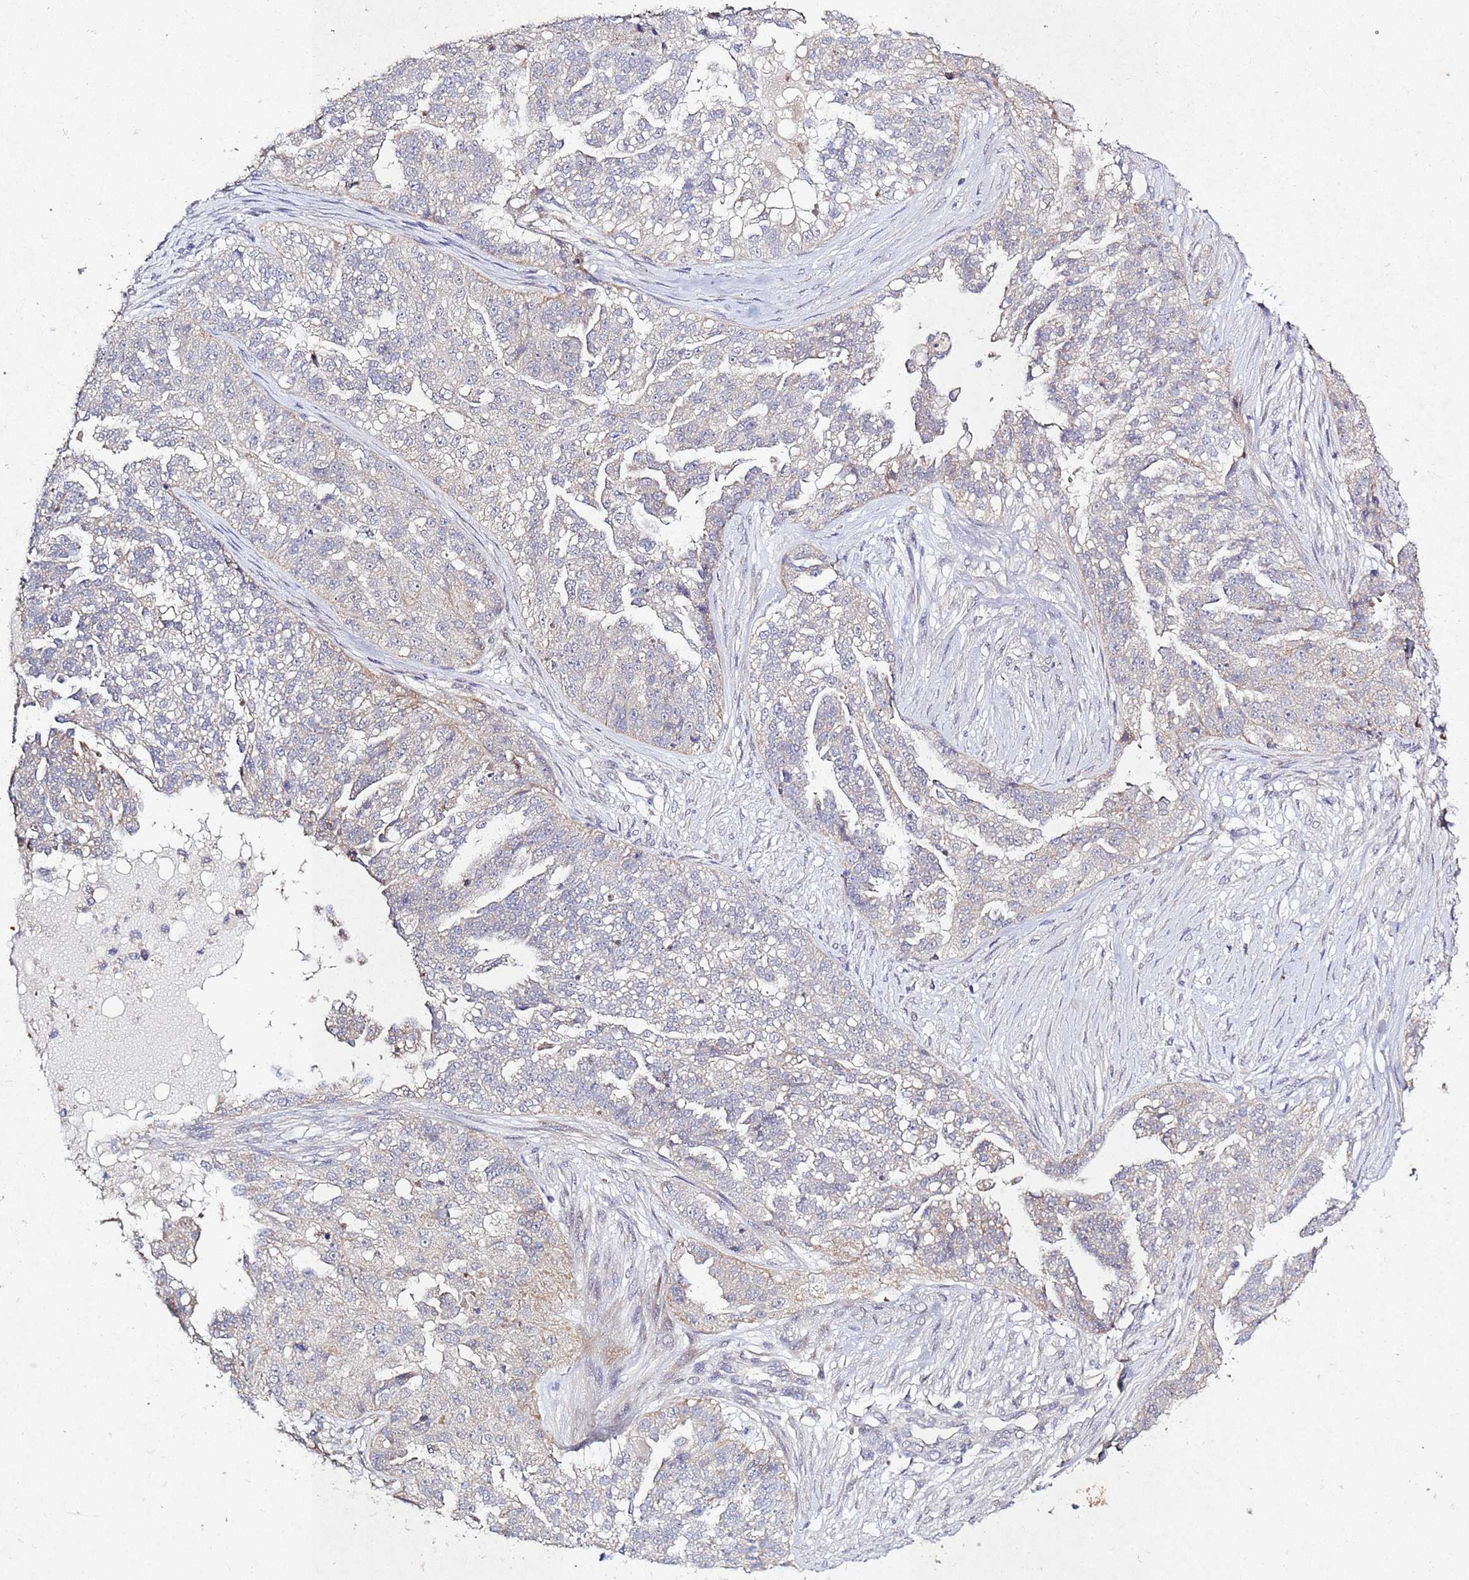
{"staining": {"intensity": "negative", "quantity": "none", "location": "none"}, "tissue": "ovarian cancer", "cell_type": "Tumor cells", "image_type": "cancer", "snomed": [{"axis": "morphology", "description": "Cystadenocarcinoma, serous, NOS"}, {"axis": "topography", "description": "Ovary"}], "caption": "This is an IHC micrograph of human ovarian cancer. There is no expression in tumor cells.", "gene": "TNPO2", "patient": {"sex": "female", "age": 58}}